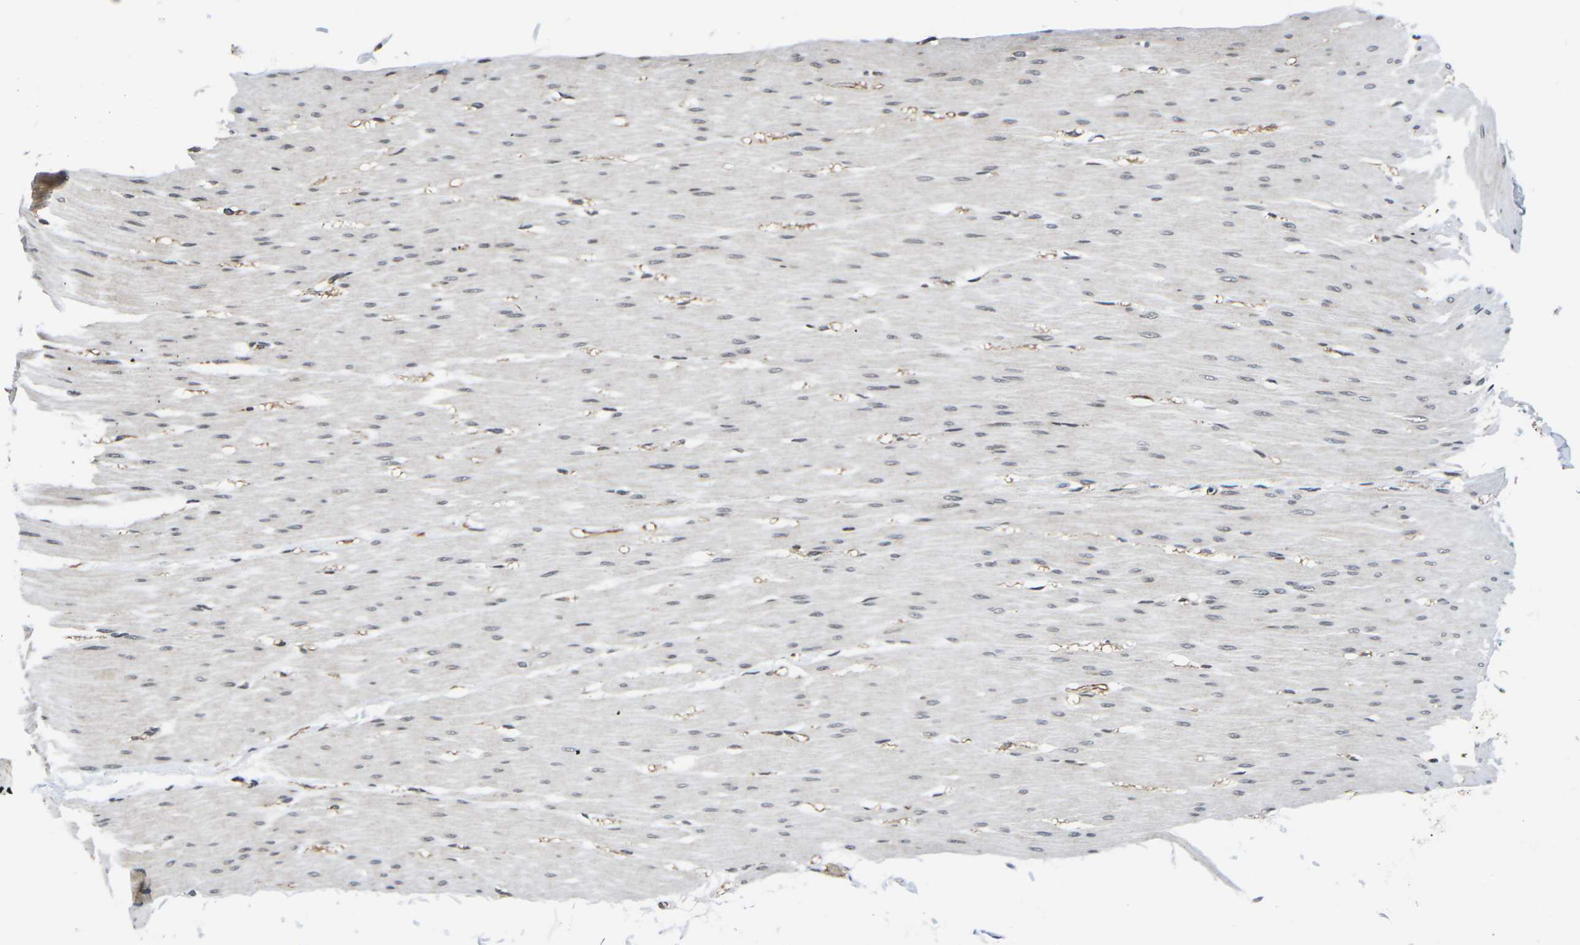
{"staining": {"intensity": "negative", "quantity": "none", "location": "none"}, "tissue": "smooth muscle", "cell_type": "Smooth muscle cells", "image_type": "normal", "snomed": [{"axis": "morphology", "description": "Normal tissue, NOS"}, {"axis": "topography", "description": "Smooth muscle"}, {"axis": "topography", "description": "Colon"}], "caption": "A histopathology image of smooth muscle stained for a protein displays no brown staining in smooth muscle cells.", "gene": "CCNE1", "patient": {"sex": "male", "age": 67}}